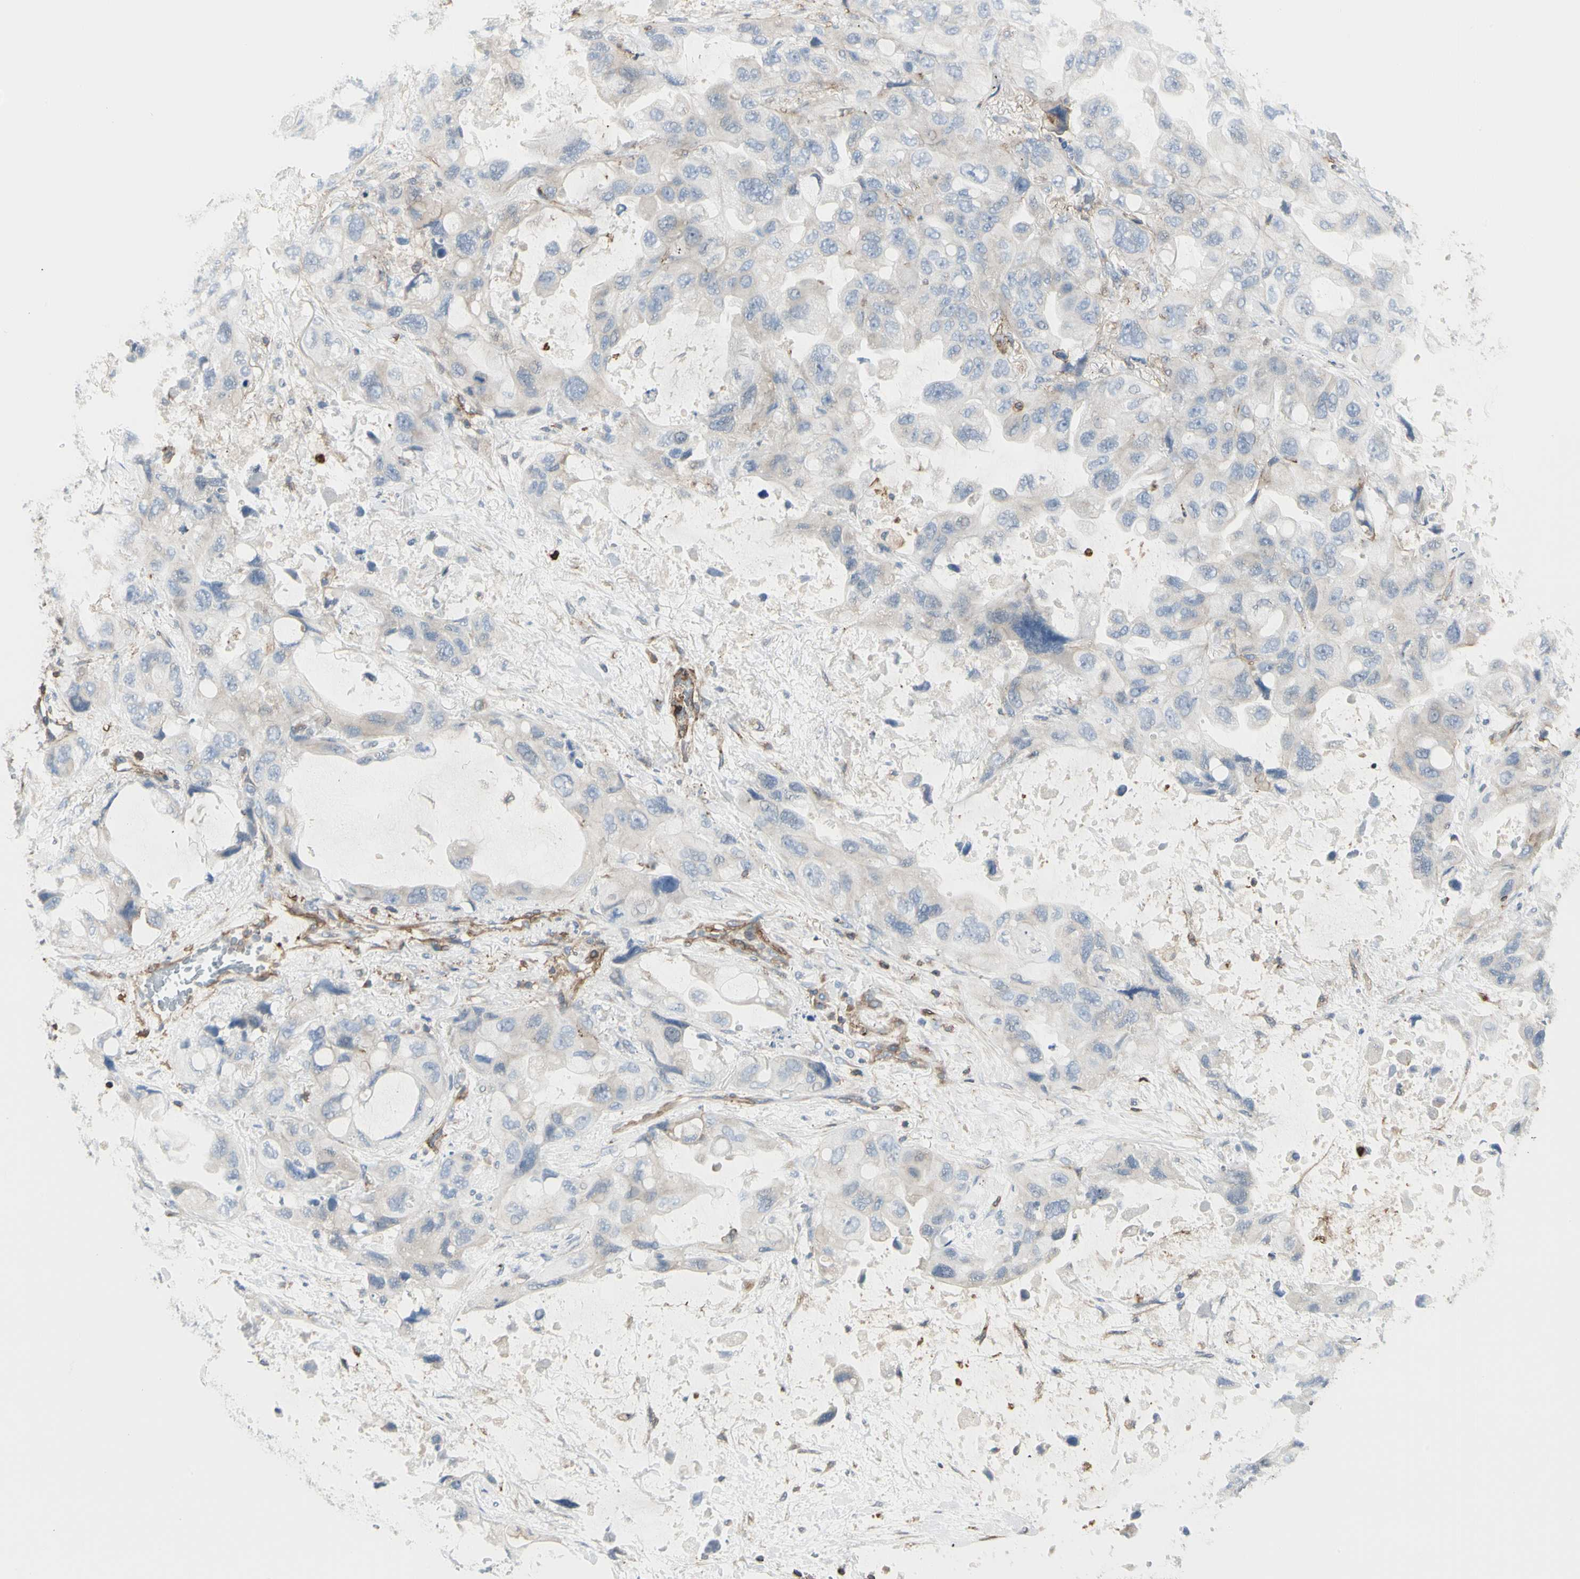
{"staining": {"intensity": "weak", "quantity": "25%-75%", "location": "cytoplasmic/membranous"}, "tissue": "lung cancer", "cell_type": "Tumor cells", "image_type": "cancer", "snomed": [{"axis": "morphology", "description": "Squamous cell carcinoma, NOS"}, {"axis": "topography", "description": "Lung"}], "caption": "IHC photomicrograph of neoplastic tissue: lung cancer (squamous cell carcinoma) stained using IHC exhibits low levels of weak protein expression localized specifically in the cytoplasmic/membranous of tumor cells, appearing as a cytoplasmic/membranous brown color.", "gene": "CLEC2B", "patient": {"sex": "female", "age": 73}}